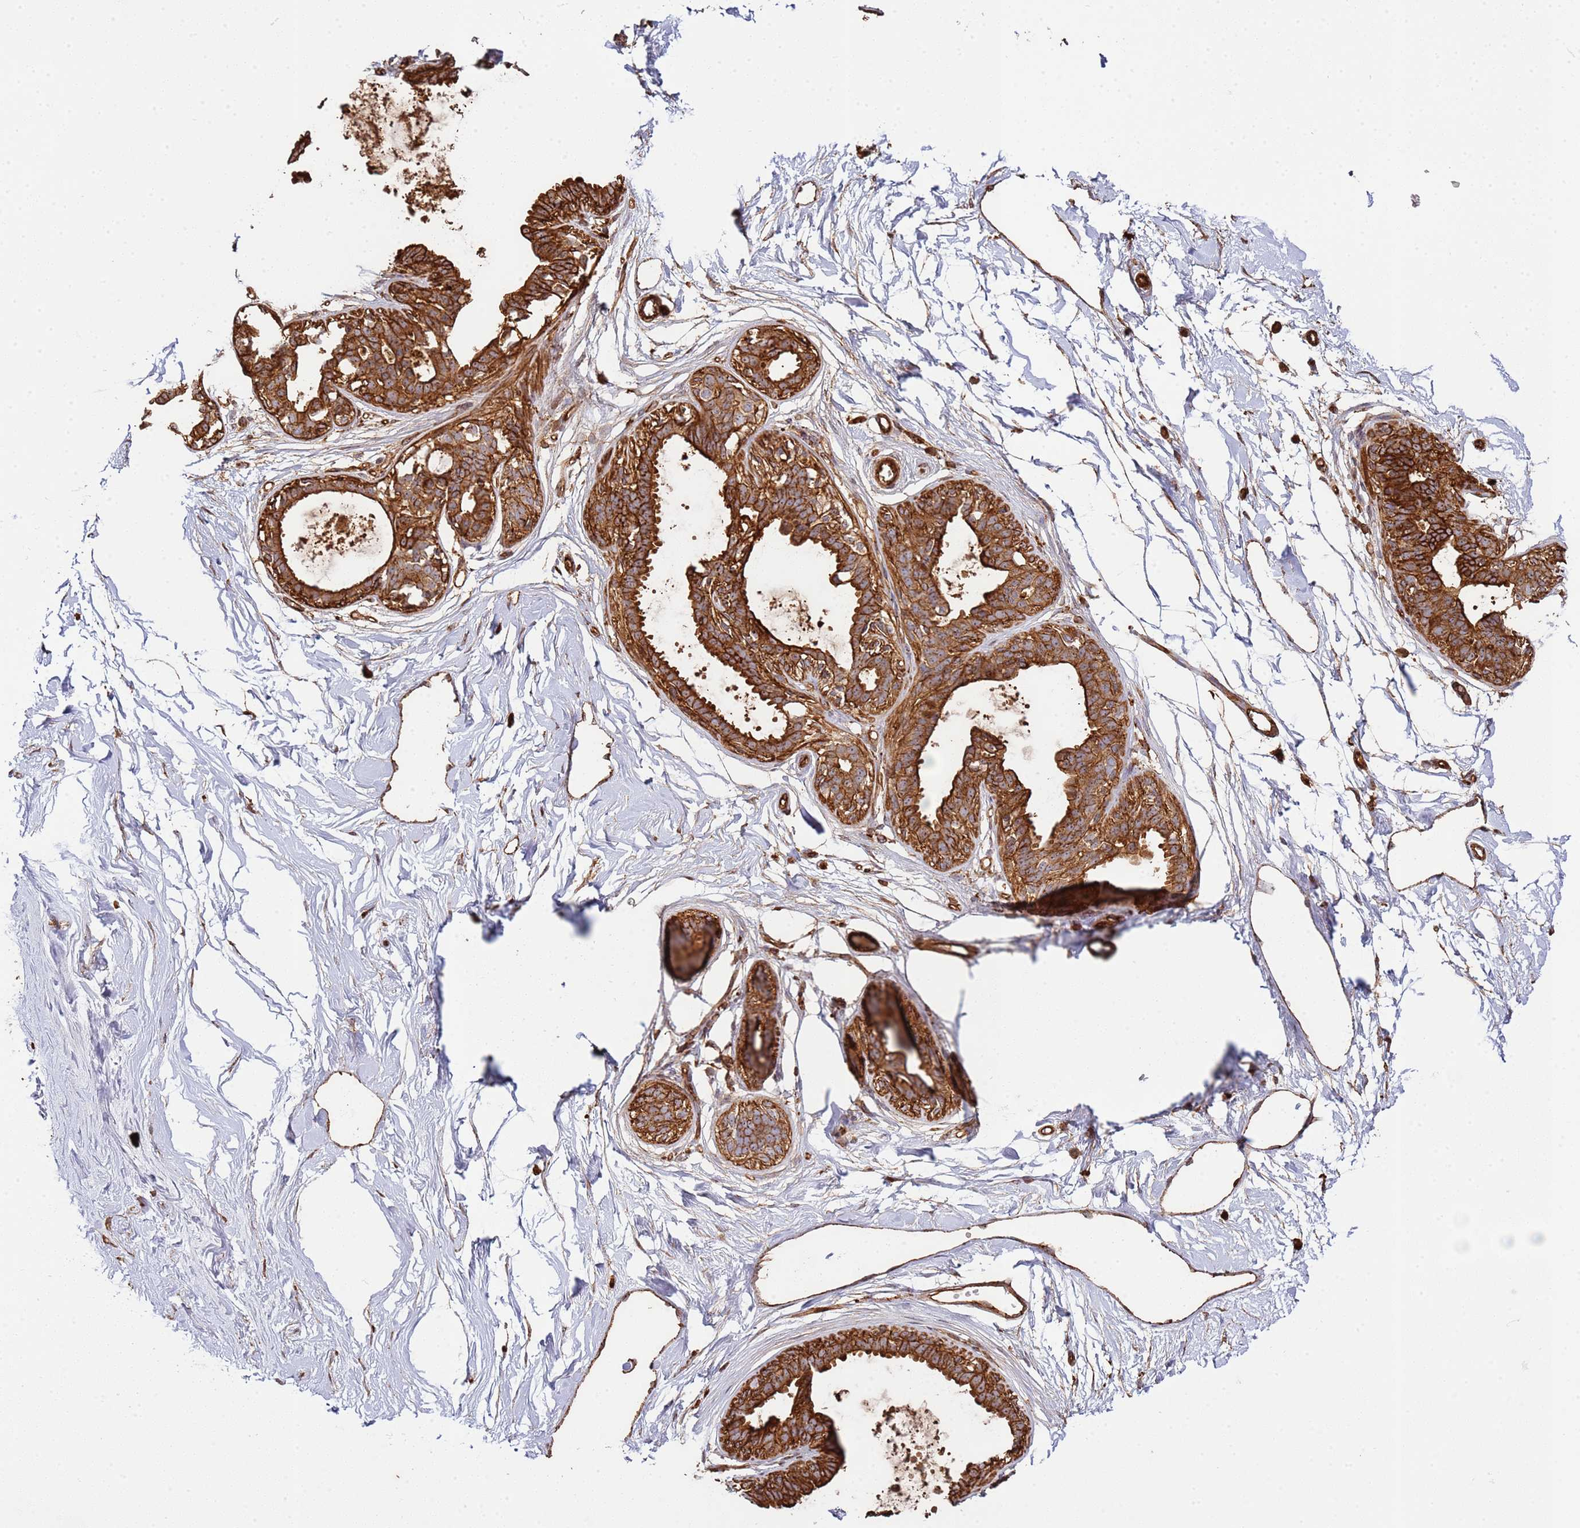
{"staining": {"intensity": "moderate", "quantity": ">75%", "location": "cytoplasmic/membranous"}, "tissue": "breast", "cell_type": "Adipocytes", "image_type": "normal", "snomed": [{"axis": "morphology", "description": "Normal tissue, NOS"}, {"axis": "topography", "description": "Breast"}], "caption": "Immunohistochemical staining of normal breast reveals medium levels of moderate cytoplasmic/membranous expression in about >75% of adipocytes.", "gene": "NDUFAF4", "patient": {"sex": "female", "age": 45}}